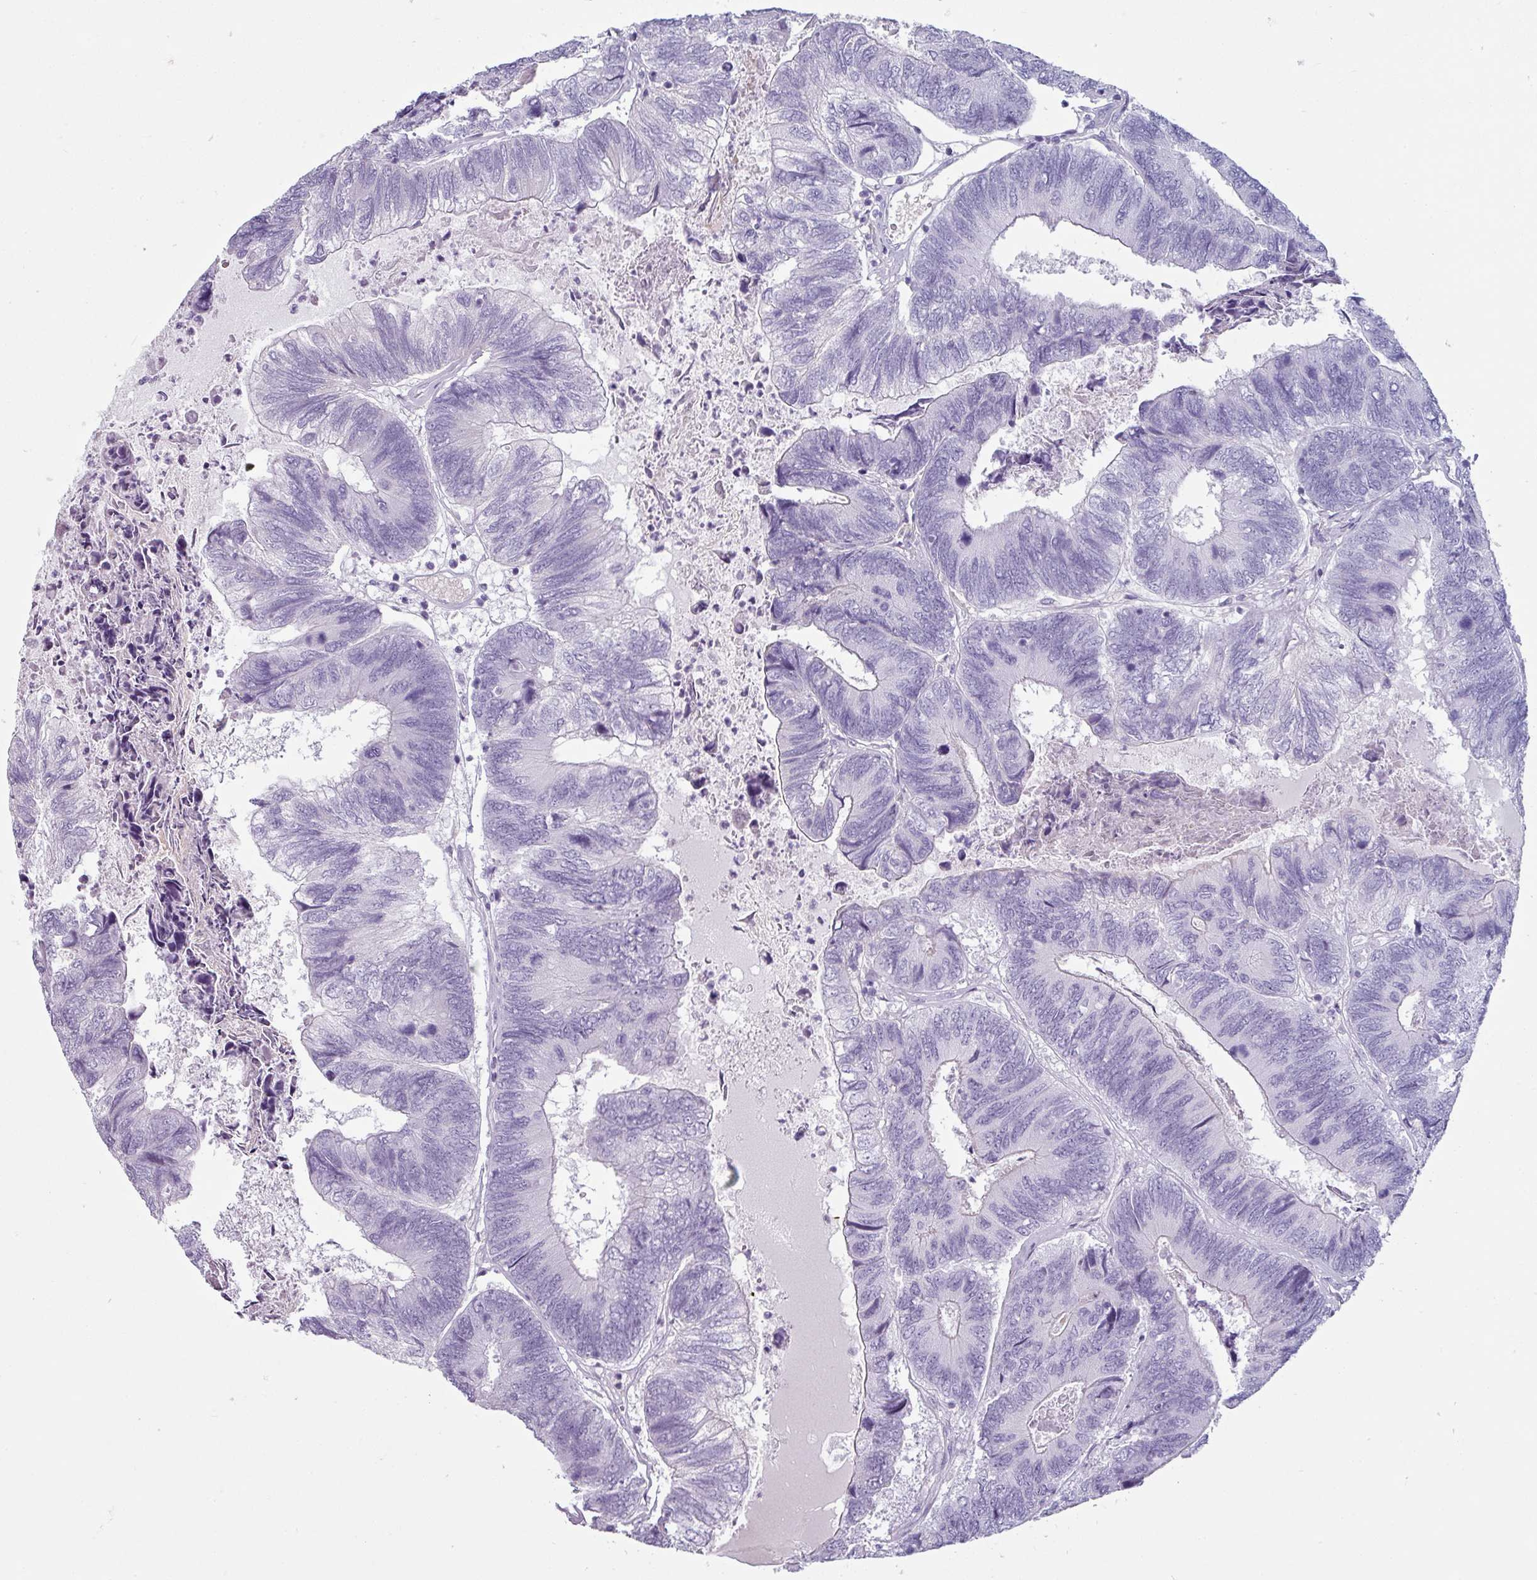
{"staining": {"intensity": "negative", "quantity": "none", "location": "none"}, "tissue": "colorectal cancer", "cell_type": "Tumor cells", "image_type": "cancer", "snomed": [{"axis": "morphology", "description": "Adenocarcinoma, NOS"}, {"axis": "topography", "description": "Colon"}], "caption": "Protein analysis of colorectal cancer (adenocarcinoma) demonstrates no significant staining in tumor cells. (Brightfield microscopy of DAB (3,3'-diaminobenzidine) immunohistochemistry at high magnification).", "gene": "CLCA1", "patient": {"sex": "female", "age": 67}}